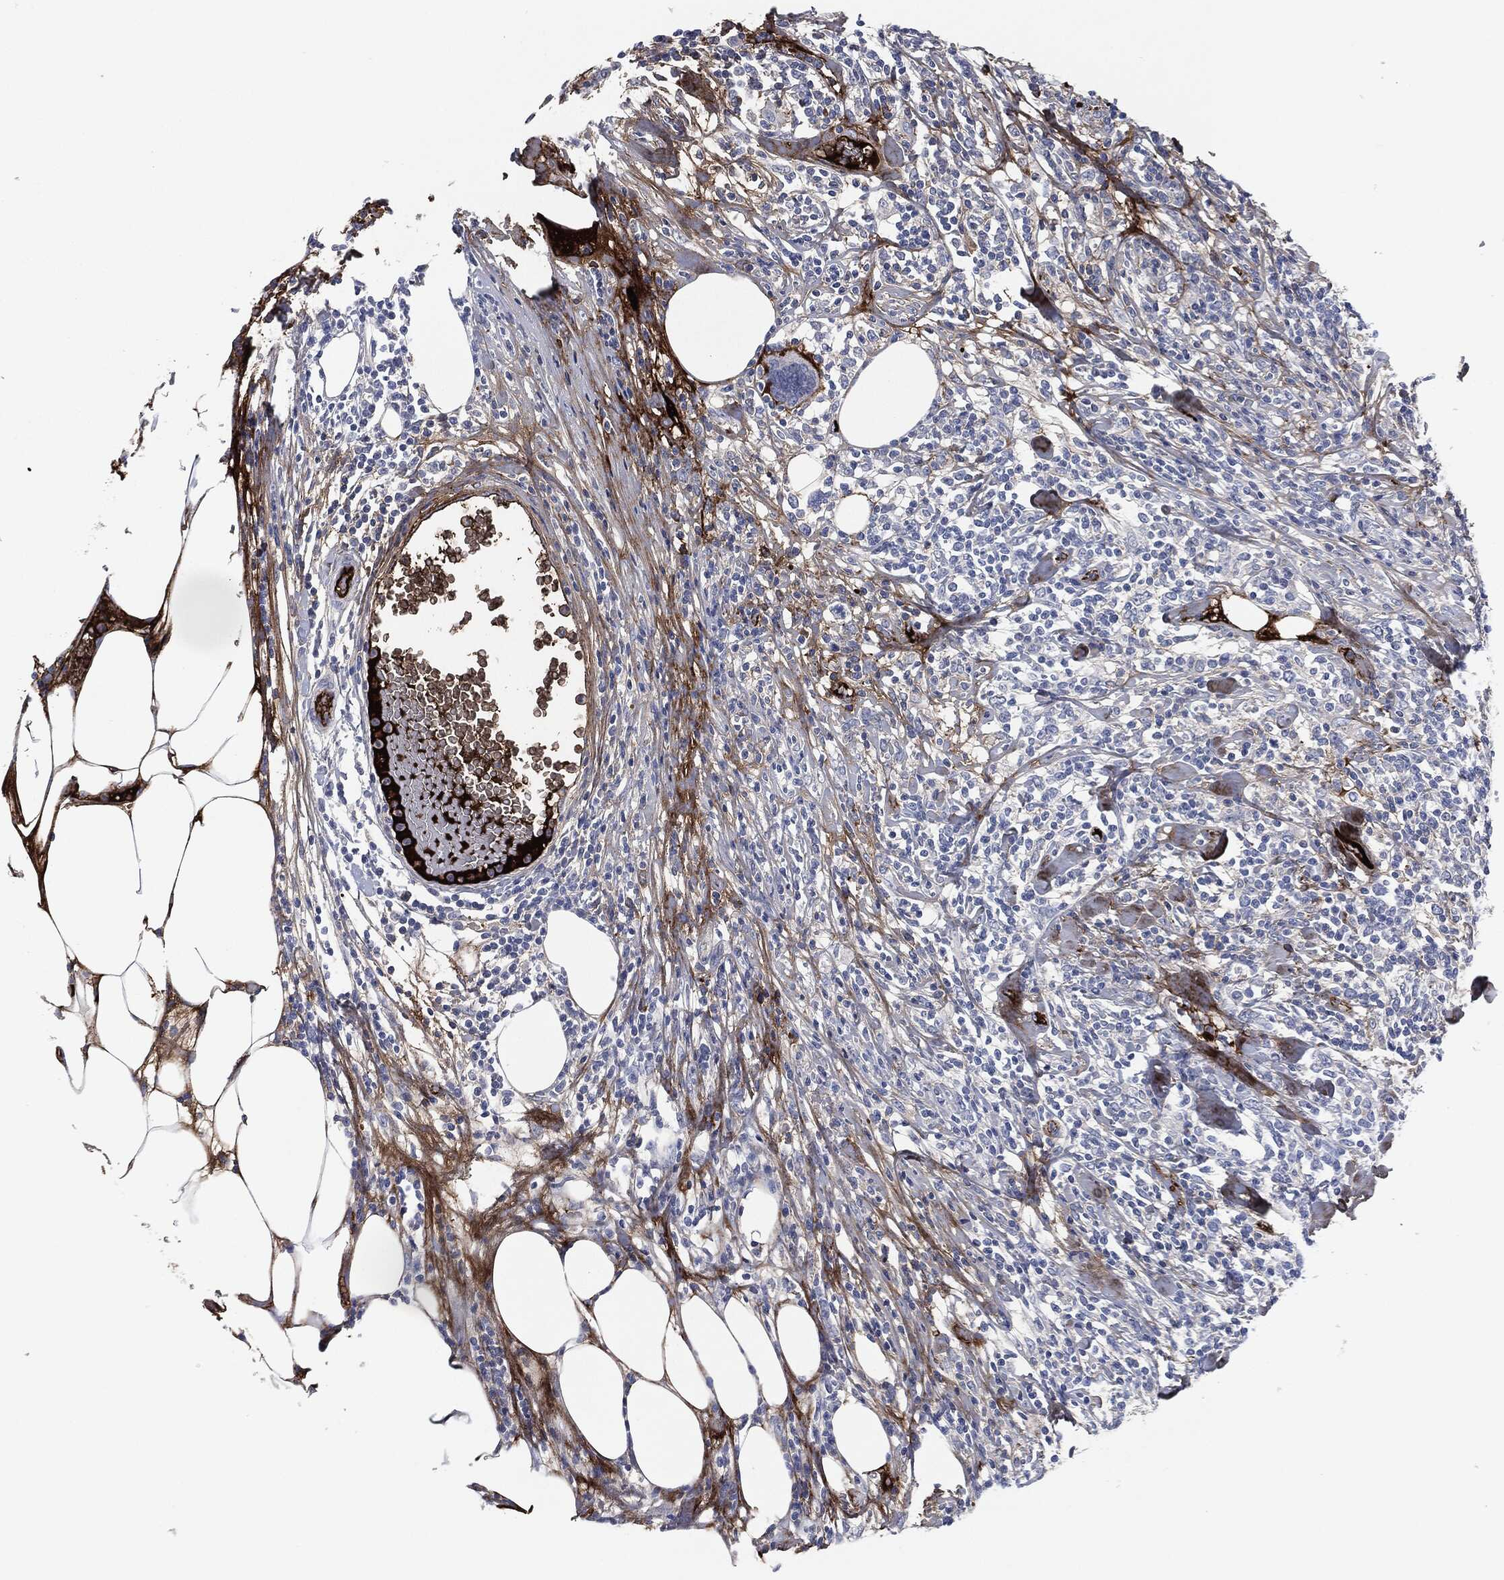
{"staining": {"intensity": "negative", "quantity": "none", "location": "none"}, "tissue": "lymphoma", "cell_type": "Tumor cells", "image_type": "cancer", "snomed": [{"axis": "morphology", "description": "Malignant lymphoma, non-Hodgkin's type, High grade"}, {"axis": "topography", "description": "Lymph node"}], "caption": "Immunohistochemistry (IHC) of human high-grade malignant lymphoma, non-Hodgkin's type reveals no expression in tumor cells.", "gene": "APOB", "patient": {"sex": "female", "age": 84}}